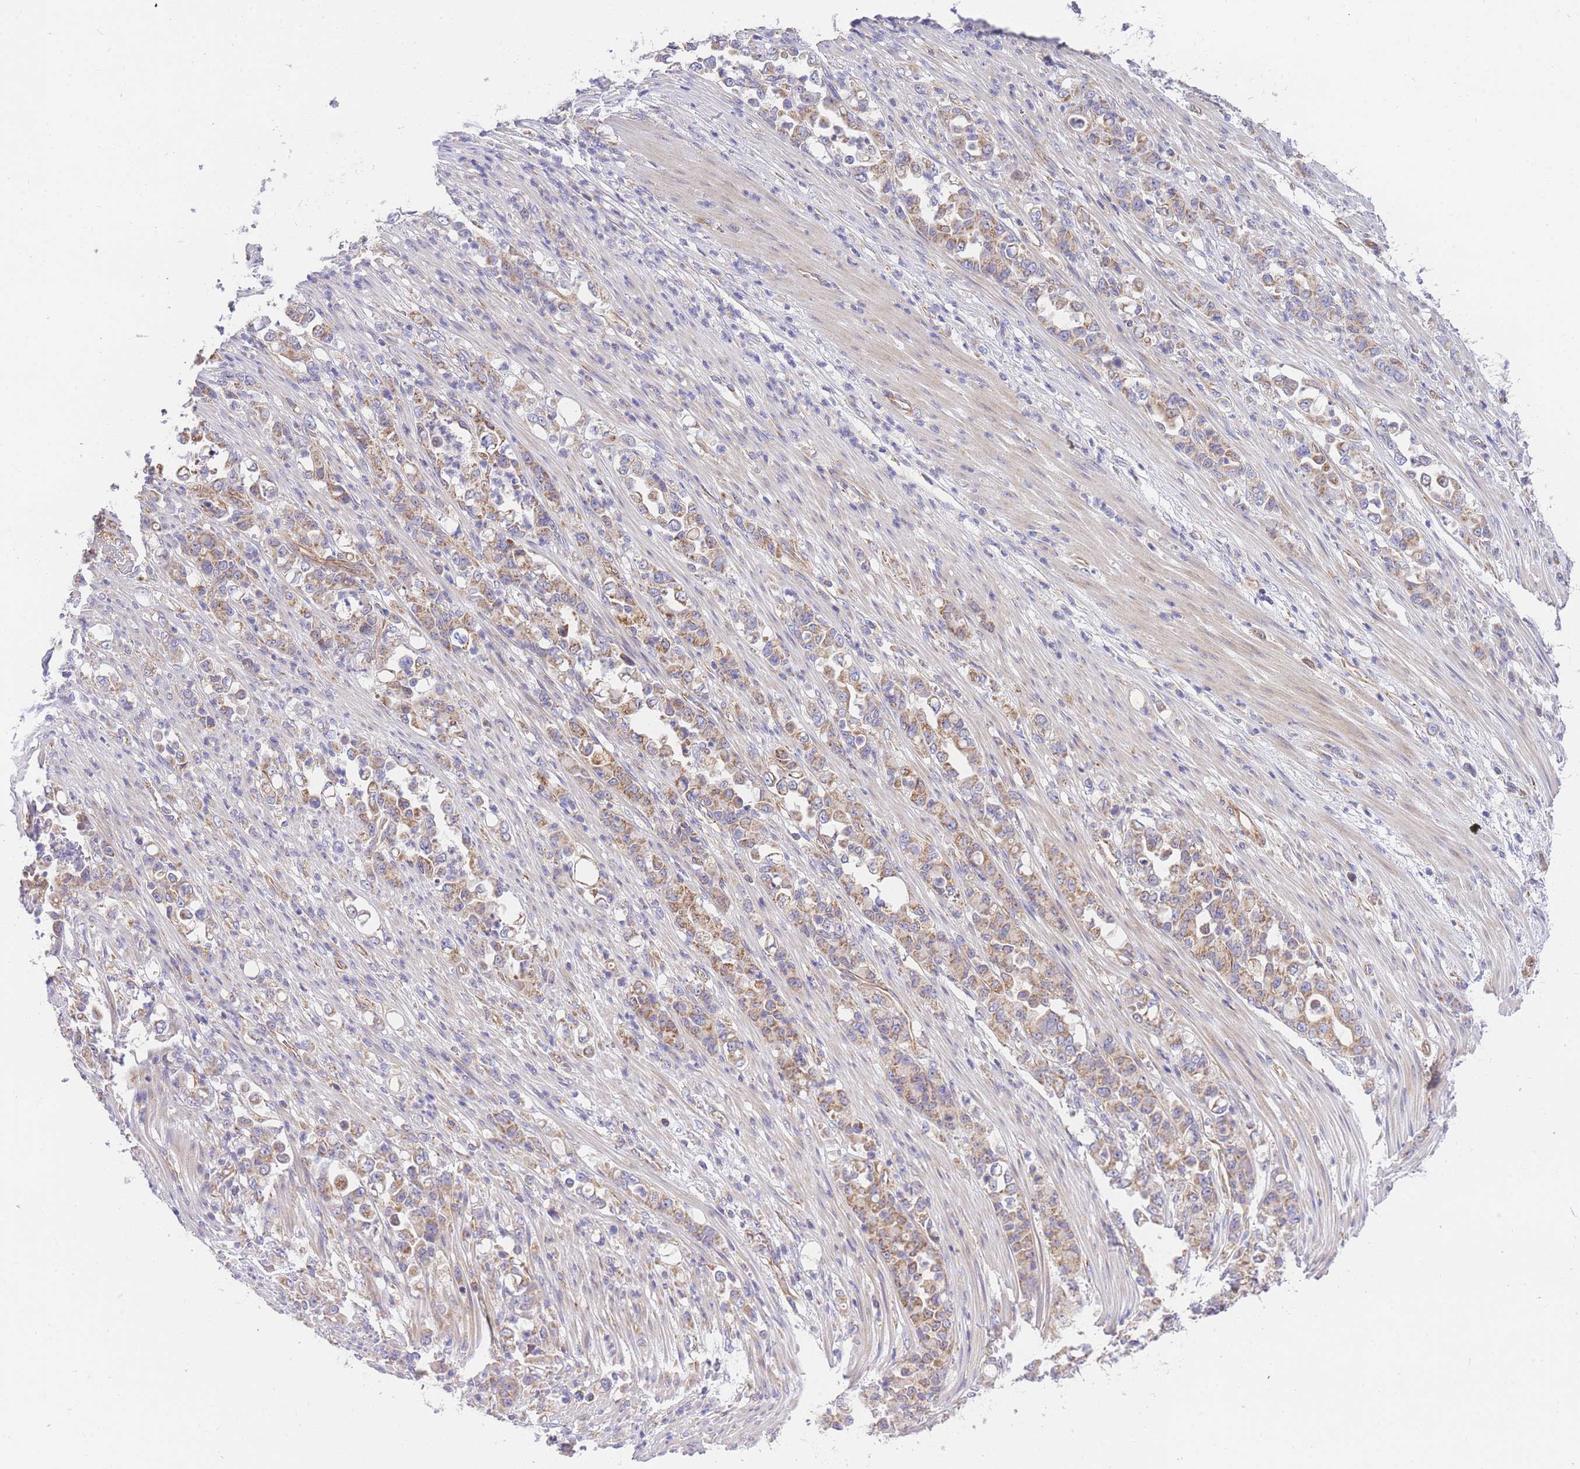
{"staining": {"intensity": "weak", "quantity": ">75%", "location": "cytoplasmic/membranous"}, "tissue": "stomach cancer", "cell_type": "Tumor cells", "image_type": "cancer", "snomed": [{"axis": "morphology", "description": "Normal tissue, NOS"}, {"axis": "morphology", "description": "Adenocarcinoma, NOS"}, {"axis": "topography", "description": "Stomach"}], "caption": "This histopathology image reveals IHC staining of adenocarcinoma (stomach), with low weak cytoplasmic/membranous positivity in about >75% of tumor cells.", "gene": "MTRES1", "patient": {"sex": "female", "age": 79}}